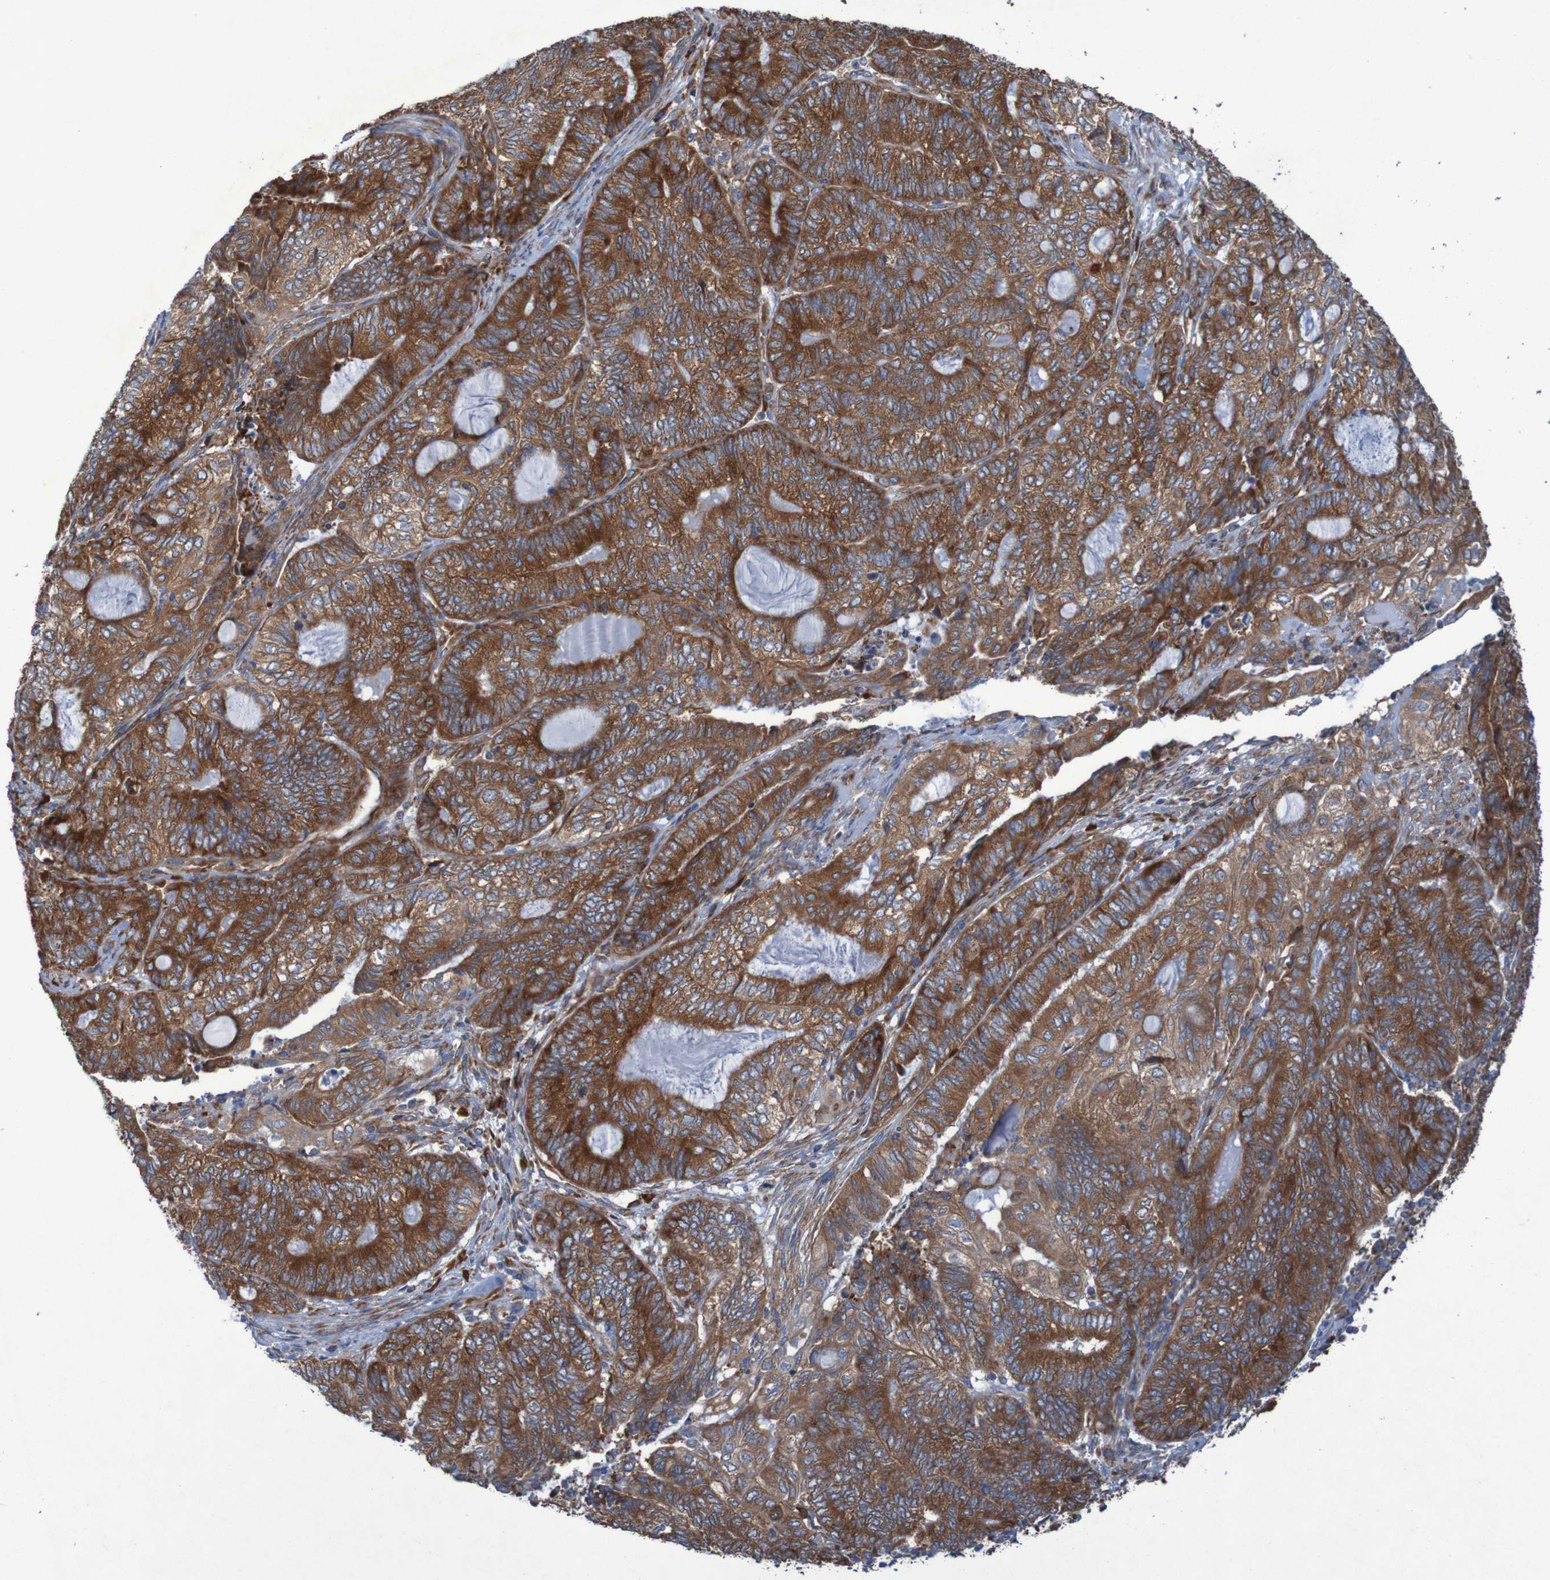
{"staining": {"intensity": "strong", "quantity": ">75%", "location": "cytoplasmic/membranous"}, "tissue": "endometrial cancer", "cell_type": "Tumor cells", "image_type": "cancer", "snomed": [{"axis": "morphology", "description": "Adenocarcinoma, NOS"}, {"axis": "topography", "description": "Uterus"}, {"axis": "topography", "description": "Endometrium"}], "caption": "Immunohistochemical staining of human endometrial cancer exhibits high levels of strong cytoplasmic/membranous positivity in about >75% of tumor cells.", "gene": "RPL10", "patient": {"sex": "female", "age": 70}}